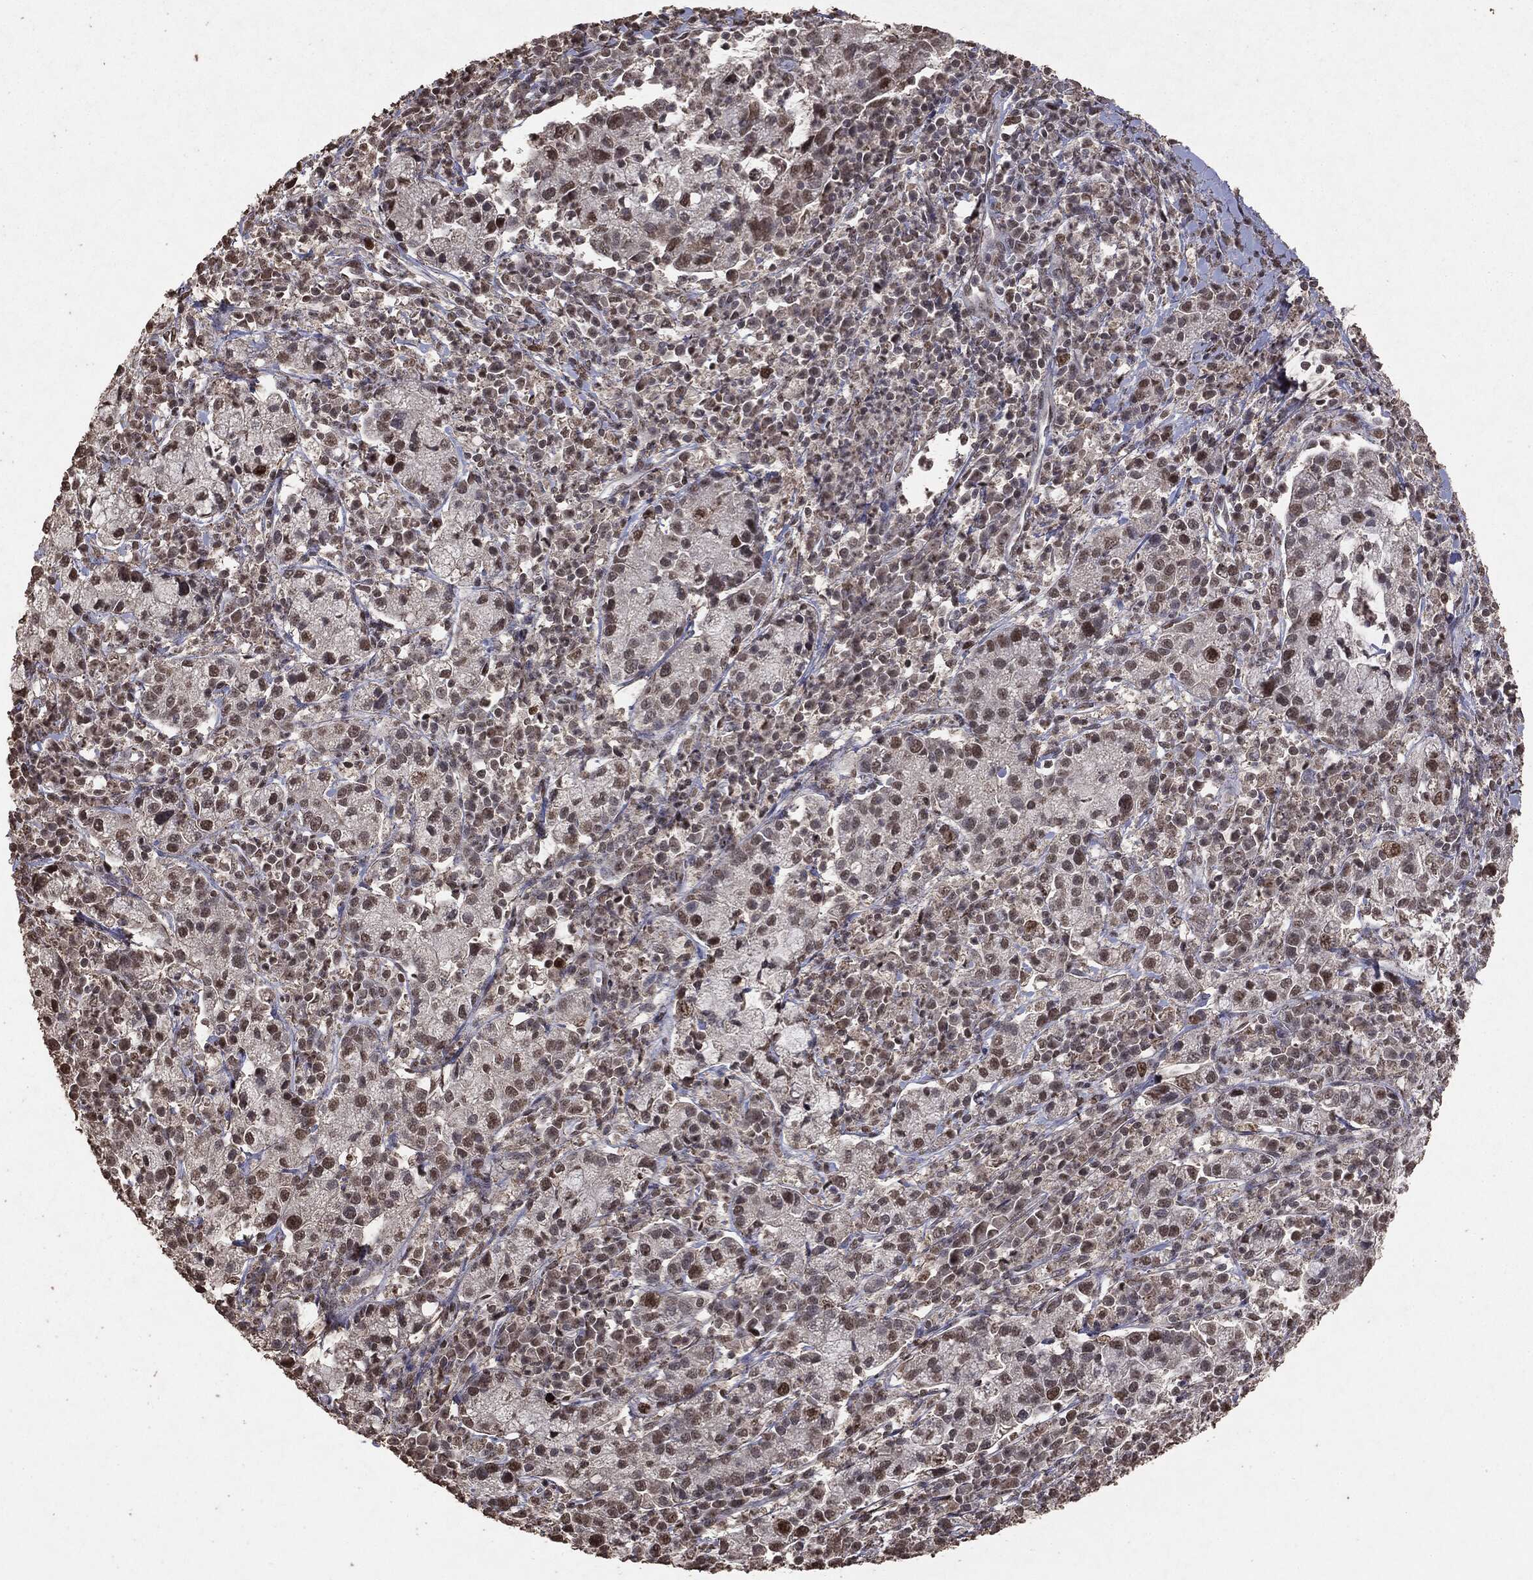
{"staining": {"intensity": "moderate", "quantity": "25%-75%", "location": "nuclear"}, "tissue": "cervical cancer", "cell_type": "Tumor cells", "image_type": "cancer", "snomed": [{"axis": "morphology", "description": "Normal tissue, NOS"}, {"axis": "morphology", "description": "Adenocarcinoma, NOS"}, {"axis": "topography", "description": "Cervix"}], "caption": "The image shows staining of cervical cancer (adenocarcinoma), revealing moderate nuclear protein positivity (brown color) within tumor cells.", "gene": "RAD18", "patient": {"sex": "female", "age": 44}}